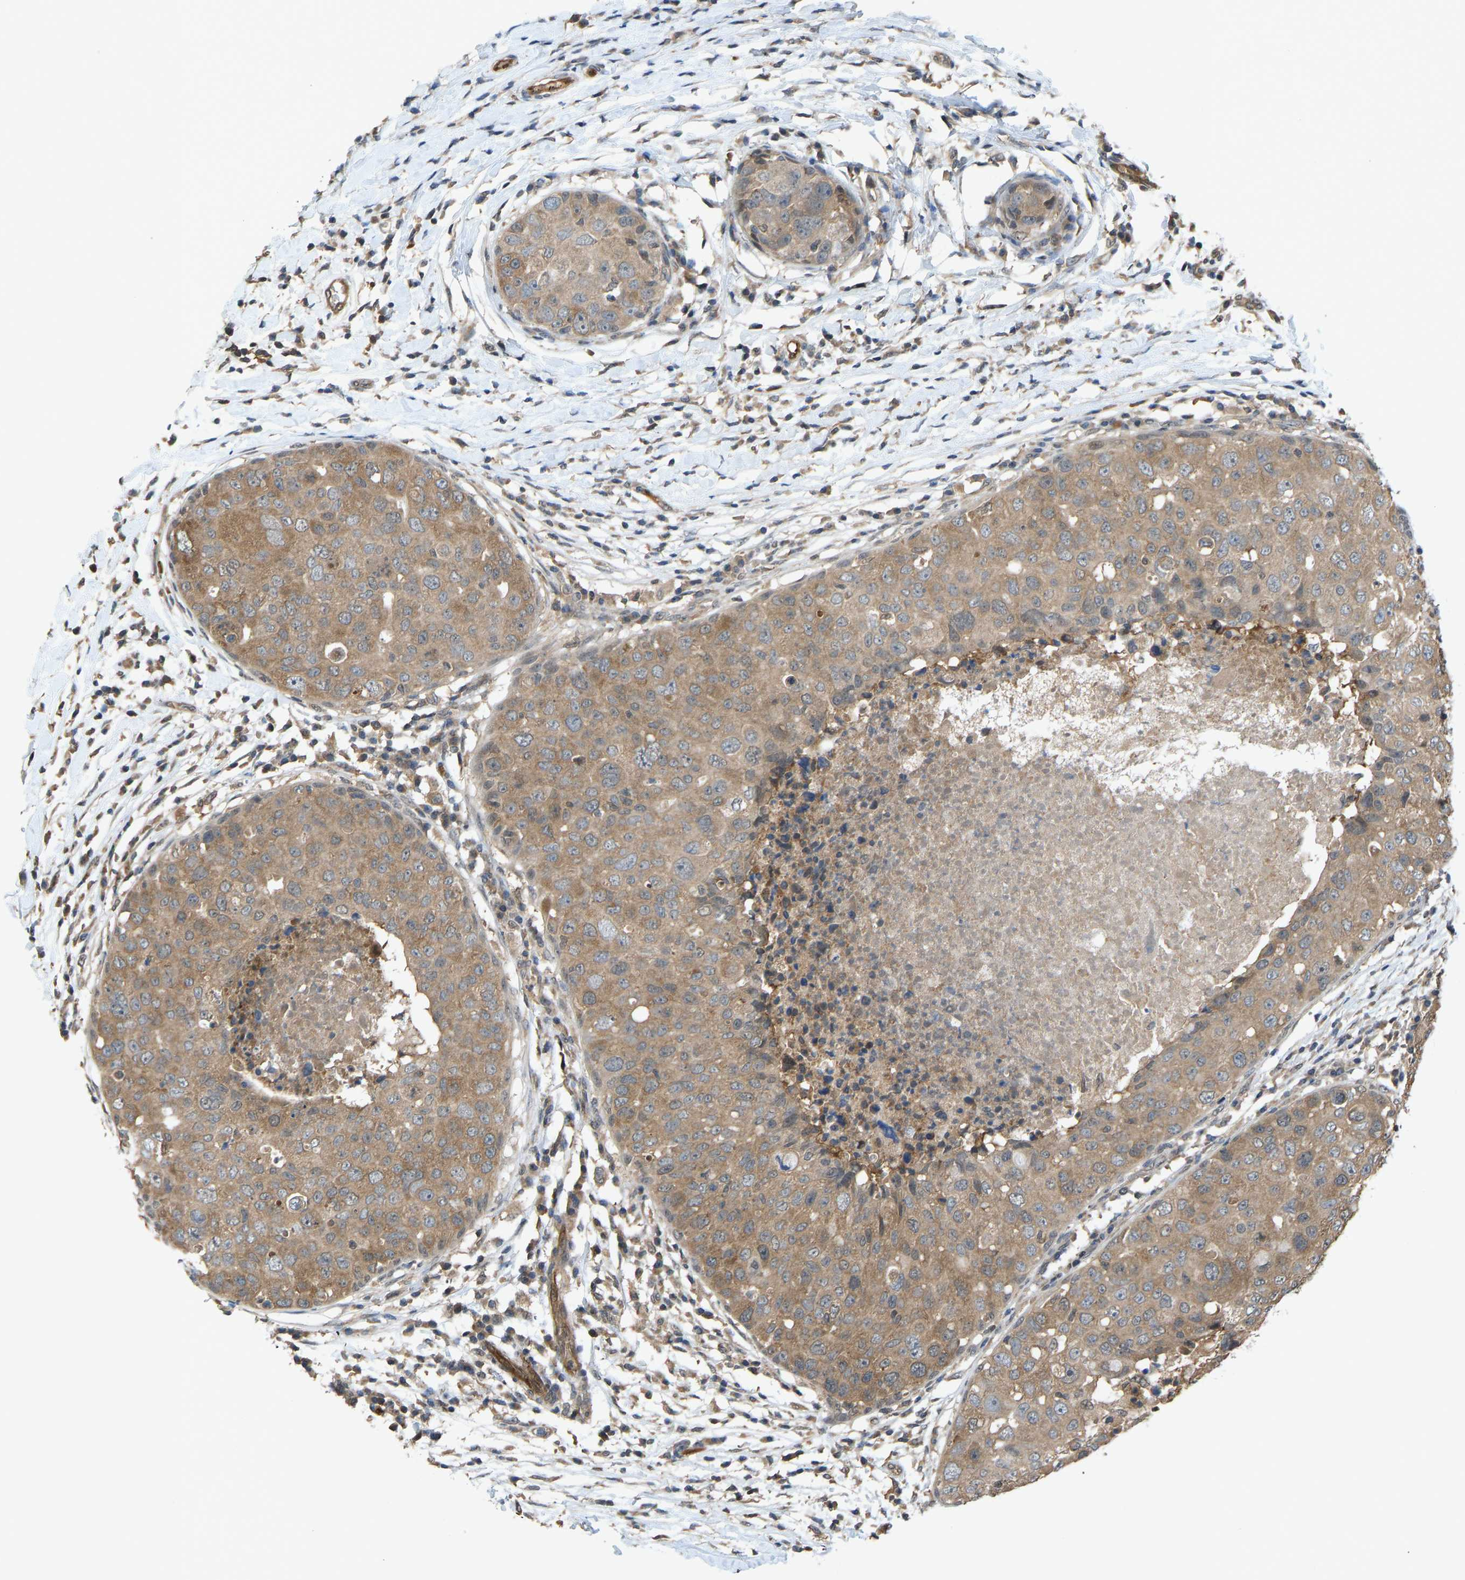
{"staining": {"intensity": "moderate", "quantity": ">75%", "location": "cytoplasmic/membranous"}, "tissue": "breast cancer", "cell_type": "Tumor cells", "image_type": "cancer", "snomed": [{"axis": "morphology", "description": "Duct carcinoma"}, {"axis": "topography", "description": "Breast"}], "caption": "This photomicrograph demonstrates immunohistochemistry staining of breast cancer, with medium moderate cytoplasmic/membranous positivity in about >75% of tumor cells.", "gene": "CCT8", "patient": {"sex": "female", "age": 27}}